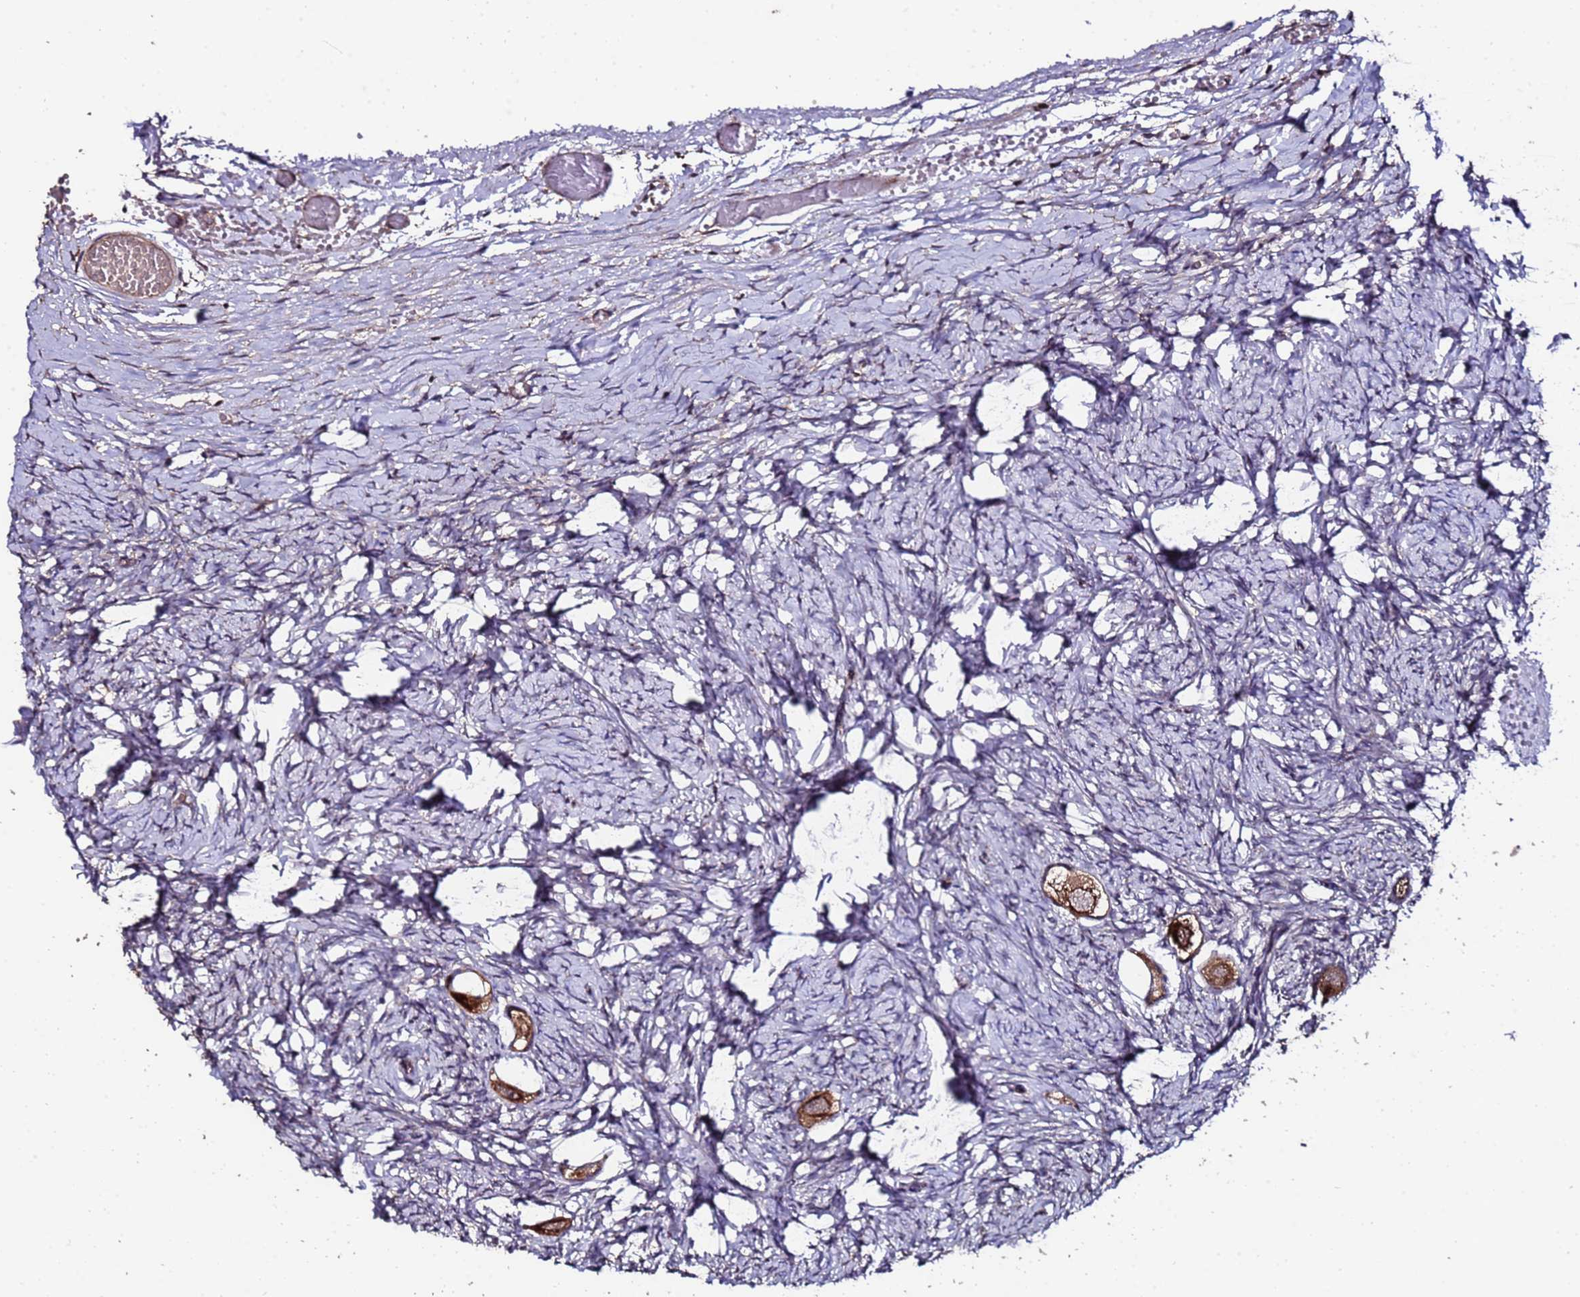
{"staining": {"intensity": "strong", "quantity": ">75%", "location": "cytoplasmic/membranous"}, "tissue": "ovary", "cell_type": "Follicle cells", "image_type": "normal", "snomed": [{"axis": "morphology", "description": "Normal tissue, NOS"}, {"axis": "topography", "description": "Ovary"}], "caption": "Unremarkable ovary was stained to show a protein in brown. There is high levels of strong cytoplasmic/membranous positivity in about >75% of follicle cells. The staining was performed using DAB (3,3'-diaminobenzidine) to visualize the protein expression in brown, while the nuclei were stained in blue with hematoxylin (Magnification: 20x).", "gene": "PRODH", "patient": {"sex": "female", "age": 27}}